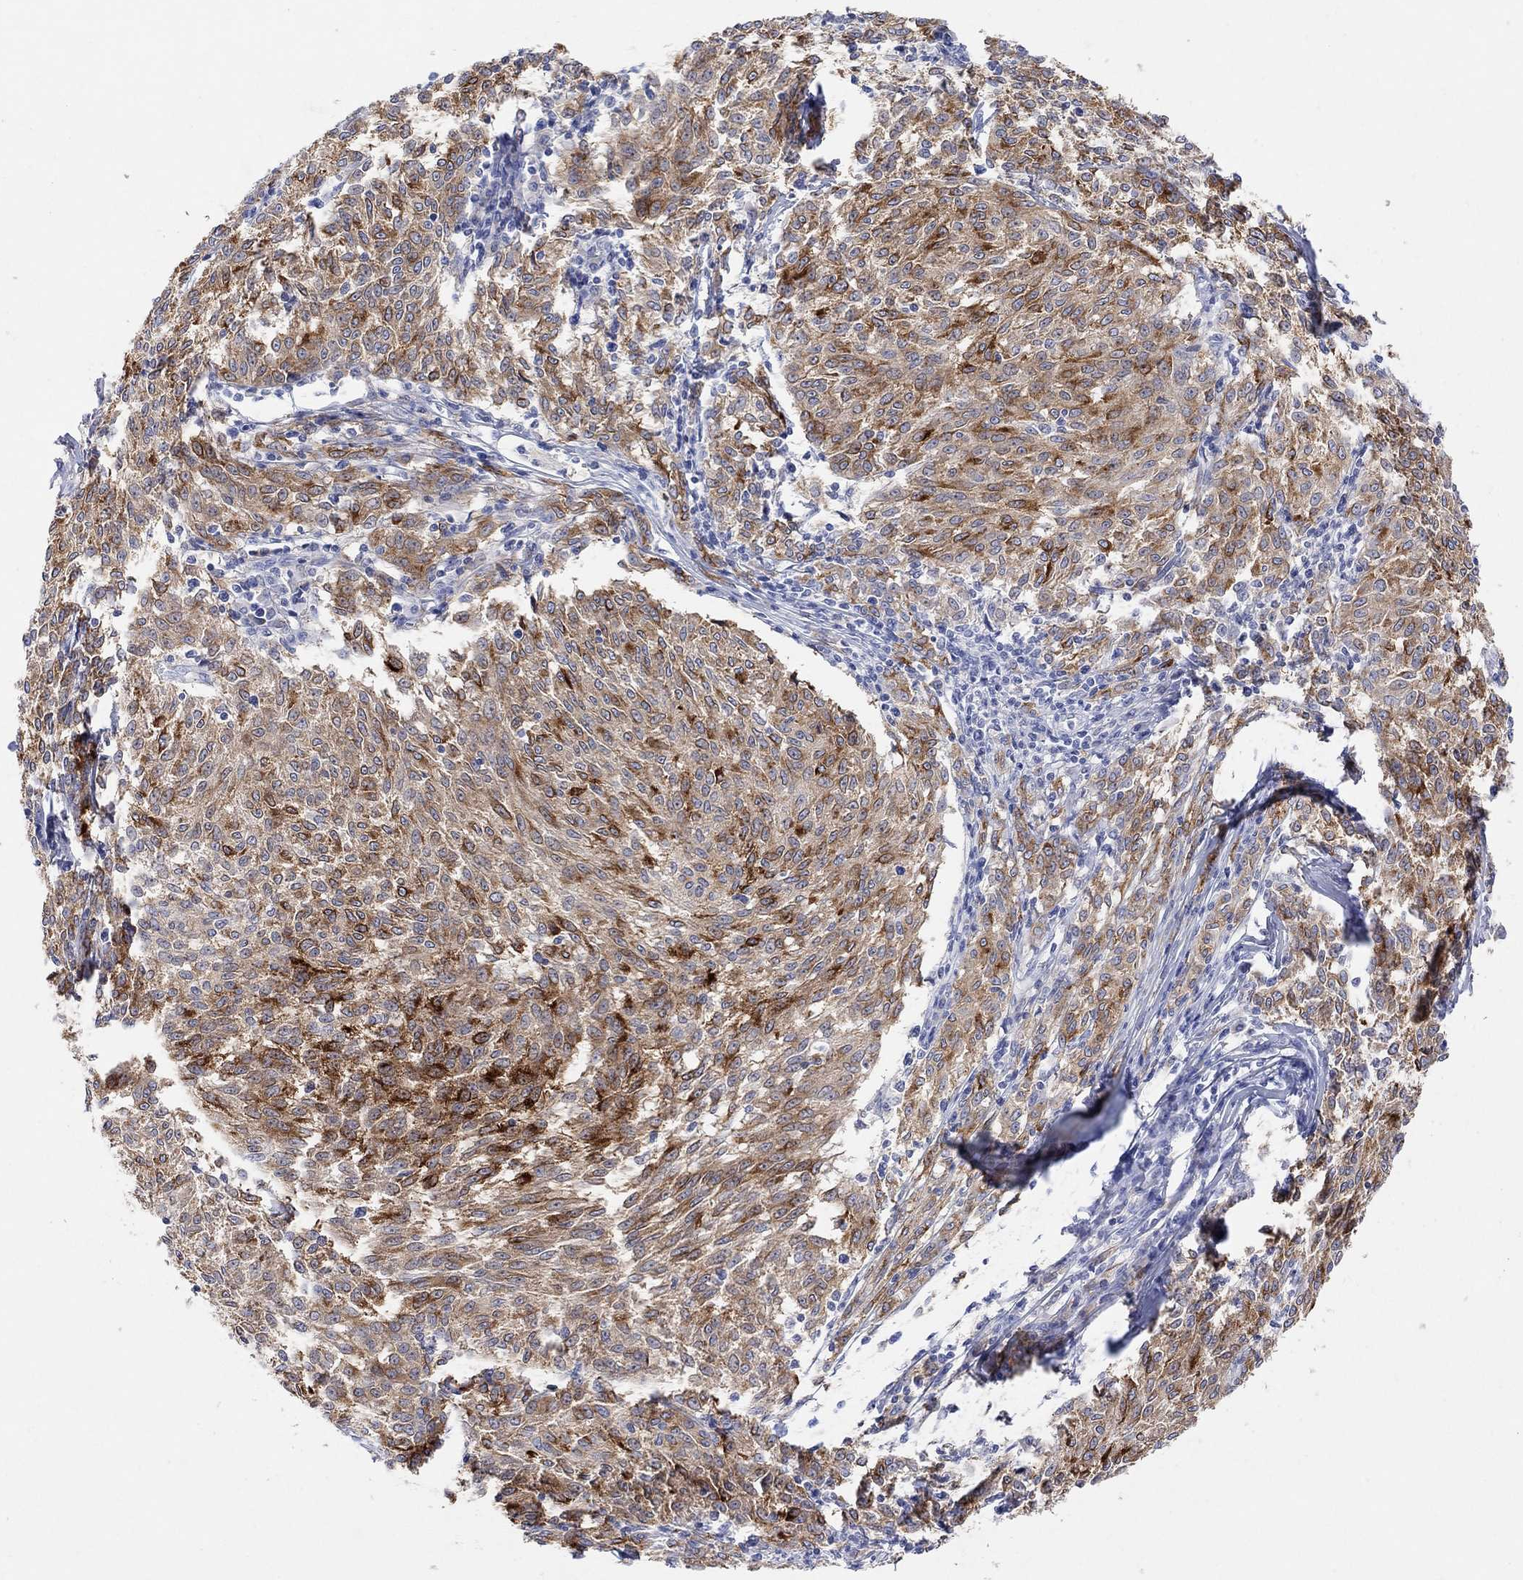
{"staining": {"intensity": "weak", "quantity": "25%-75%", "location": "cytoplasmic/membranous"}, "tissue": "melanoma", "cell_type": "Tumor cells", "image_type": "cancer", "snomed": [{"axis": "morphology", "description": "Malignant melanoma, NOS"}, {"axis": "topography", "description": "Skin"}], "caption": "Immunohistochemical staining of melanoma displays low levels of weak cytoplasmic/membranous expression in about 25%-75% of tumor cells.", "gene": "TYR", "patient": {"sex": "female", "age": 72}}